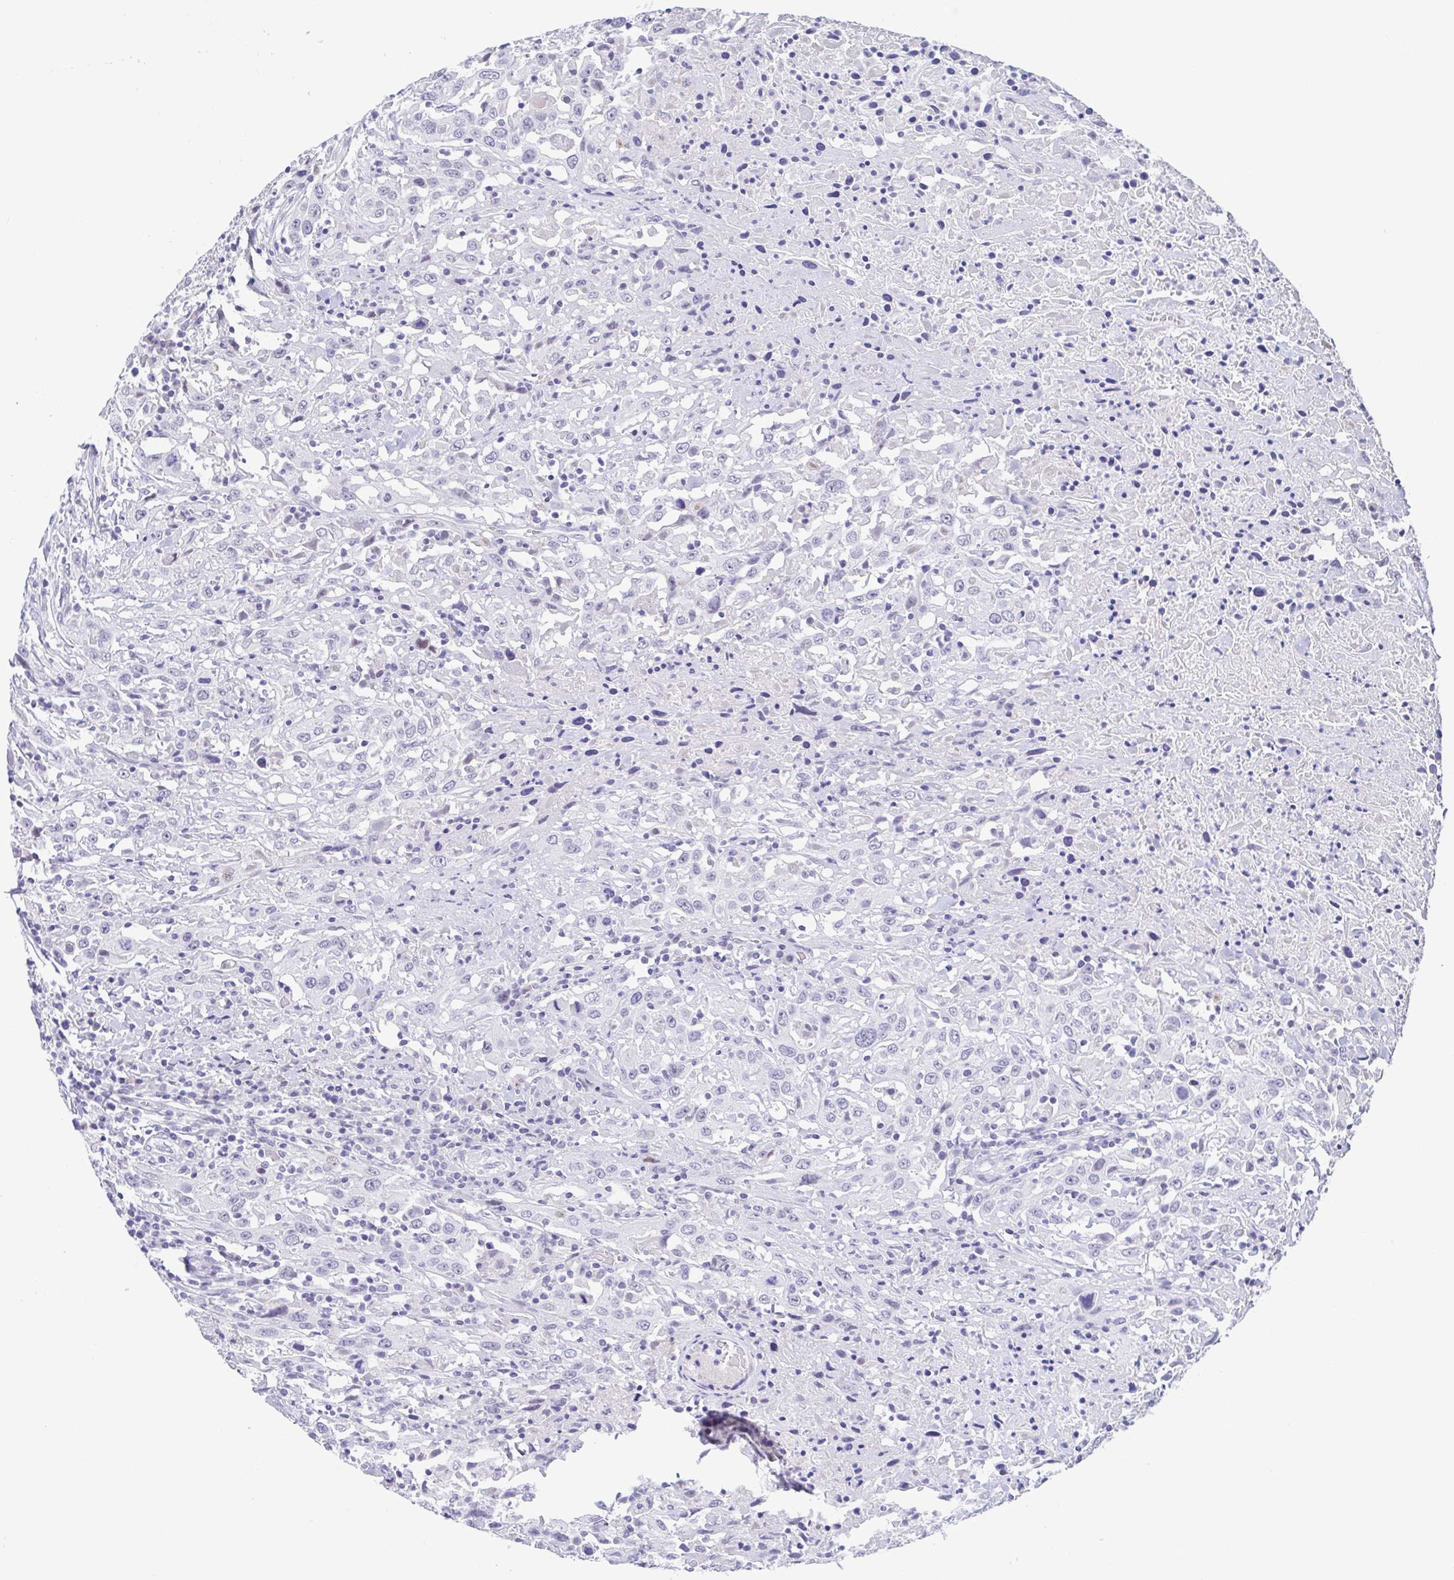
{"staining": {"intensity": "negative", "quantity": "none", "location": "none"}, "tissue": "urothelial cancer", "cell_type": "Tumor cells", "image_type": "cancer", "snomed": [{"axis": "morphology", "description": "Urothelial carcinoma, High grade"}, {"axis": "topography", "description": "Urinary bladder"}], "caption": "The micrograph shows no significant positivity in tumor cells of urothelial cancer.", "gene": "PERM1", "patient": {"sex": "male", "age": 61}}